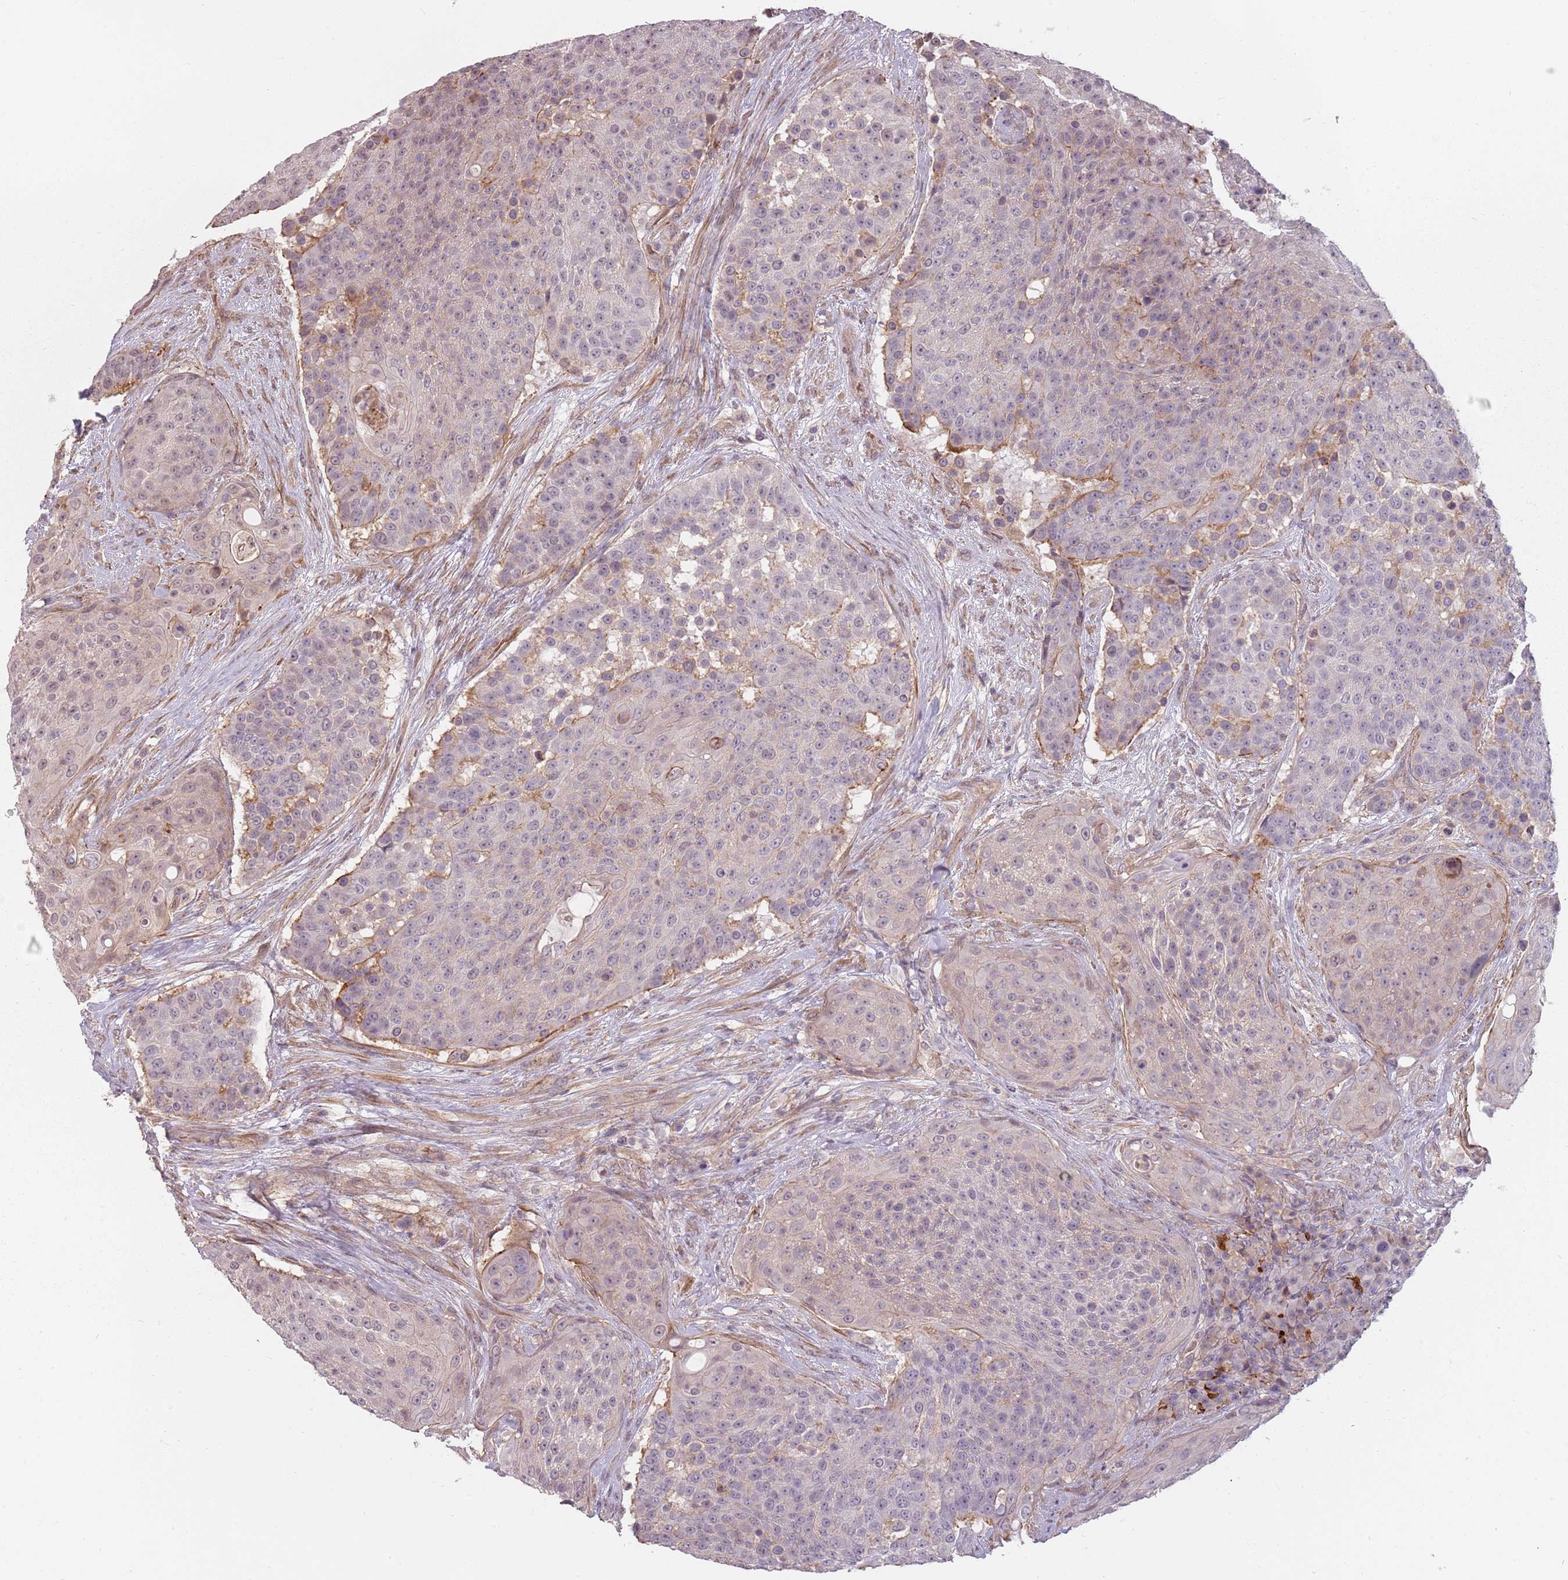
{"staining": {"intensity": "weak", "quantity": "<25%", "location": "cytoplasmic/membranous"}, "tissue": "urothelial cancer", "cell_type": "Tumor cells", "image_type": "cancer", "snomed": [{"axis": "morphology", "description": "Urothelial carcinoma, High grade"}, {"axis": "topography", "description": "Urinary bladder"}], "caption": "An IHC histopathology image of urothelial cancer is shown. There is no staining in tumor cells of urothelial cancer. Nuclei are stained in blue.", "gene": "PPP1R14C", "patient": {"sex": "female", "age": 63}}